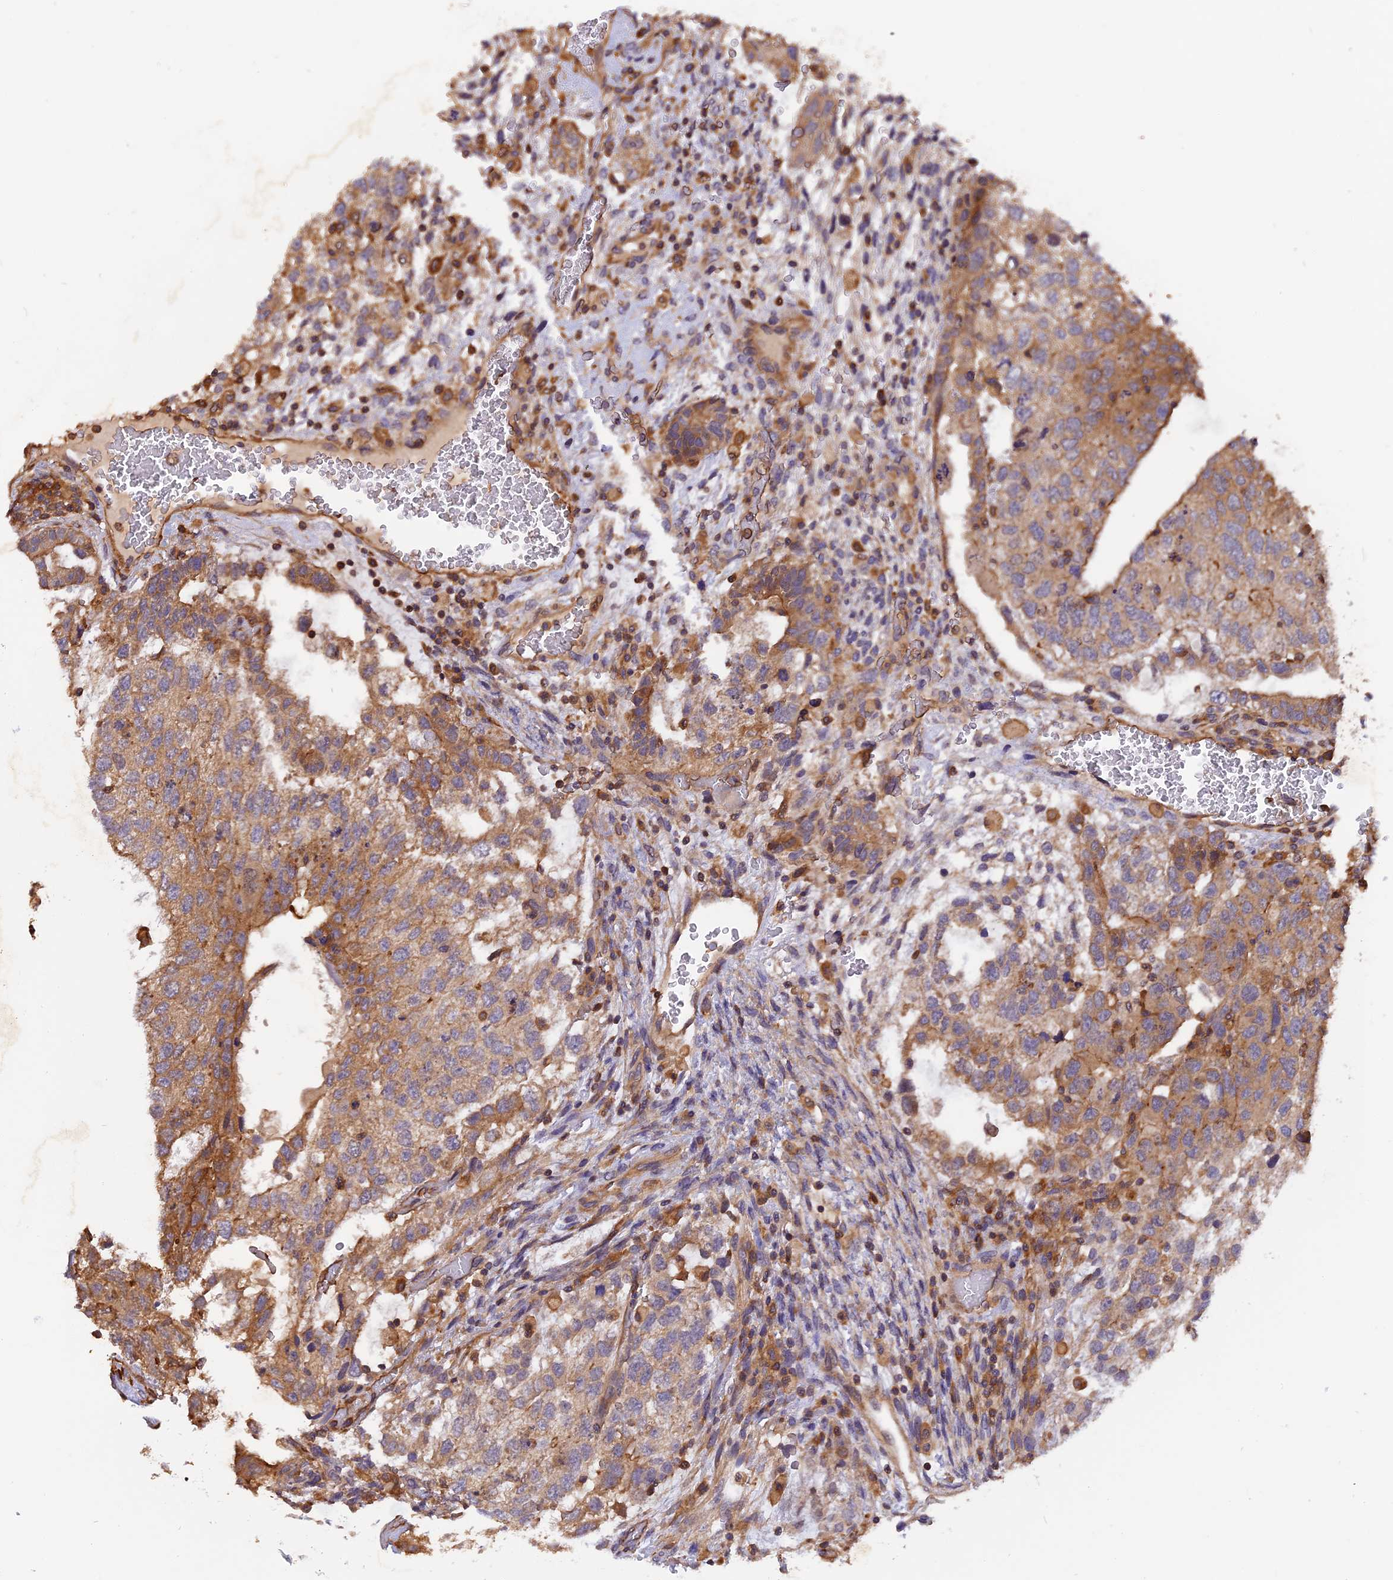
{"staining": {"intensity": "moderate", "quantity": ">75%", "location": "cytoplasmic/membranous"}, "tissue": "testis cancer", "cell_type": "Tumor cells", "image_type": "cancer", "snomed": [{"axis": "morphology", "description": "Normal tissue, NOS"}, {"axis": "morphology", "description": "Carcinoma, Embryonal, NOS"}, {"axis": "topography", "description": "Testis"}], "caption": "Testis cancer (embryonal carcinoma) was stained to show a protein in brown. There is medium levels of moderate cytoplasmic/membranous staining in about >75% of tumor cells.", "gene": "STOML1", "patient": {"sex": "male", "age": 36}}